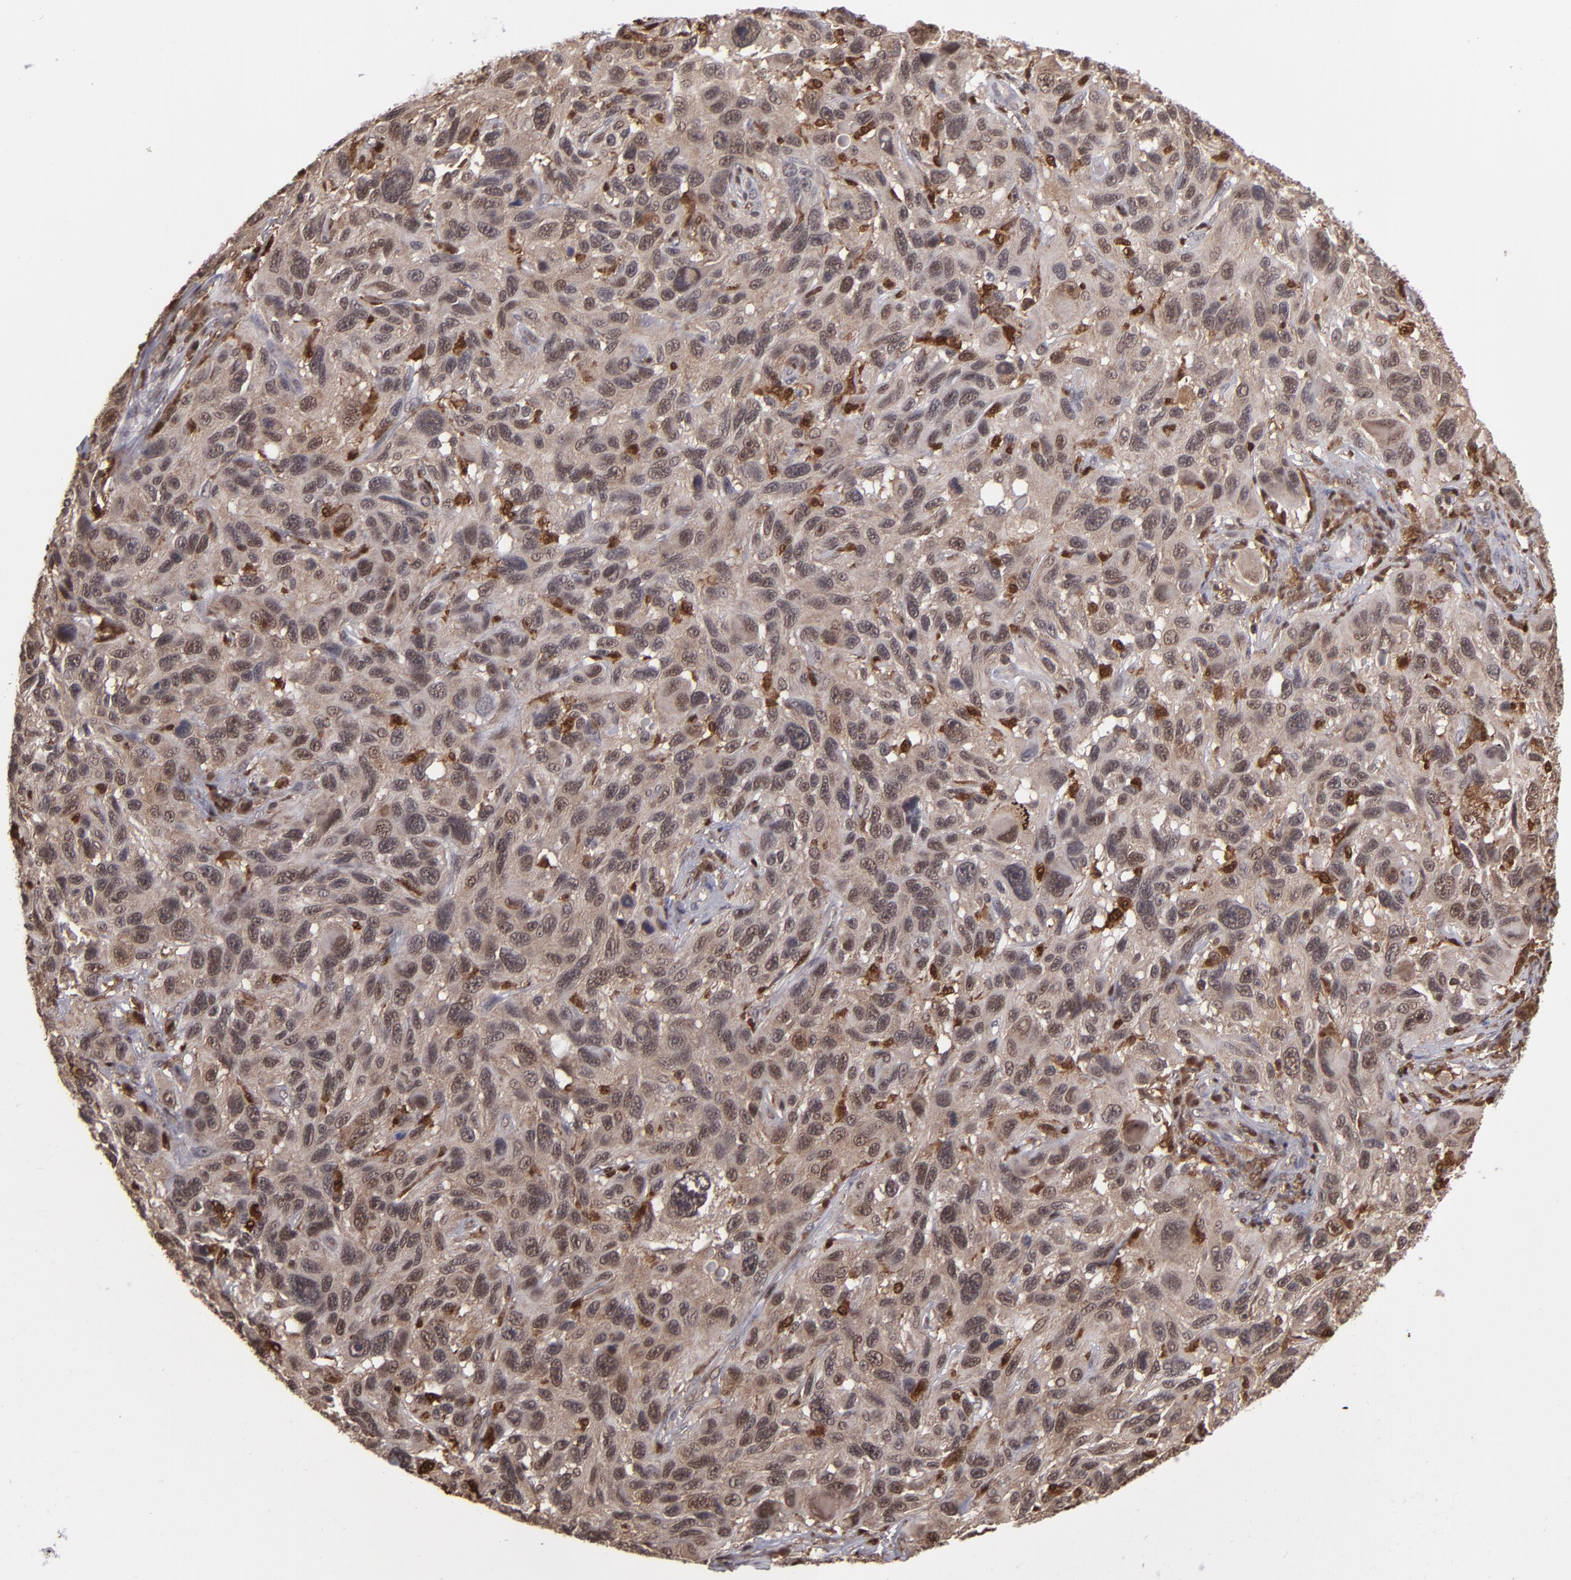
{"staining": {"intensity": "moderate", "quantity": ">75%", "location": "cytoplasmic/membranous,nuclear"}, "tissue": "melanoma", "cell_type": "Tumor cells", "image_type": "cancer", "snomed": [{"axis": "morphology", "description": "Malignant melanoma, NOS"}, {"axis": "topography", "description": "Skin"}], "caption": "Approximately >75% of tumor cells in malignant melanoma display moderate cytoplasmic/membranous and nuclear protein staining as visualized by brown immunohistochemical staining.", "gene": "GRB2", "patient": {"sex": "male", "age": 53}}